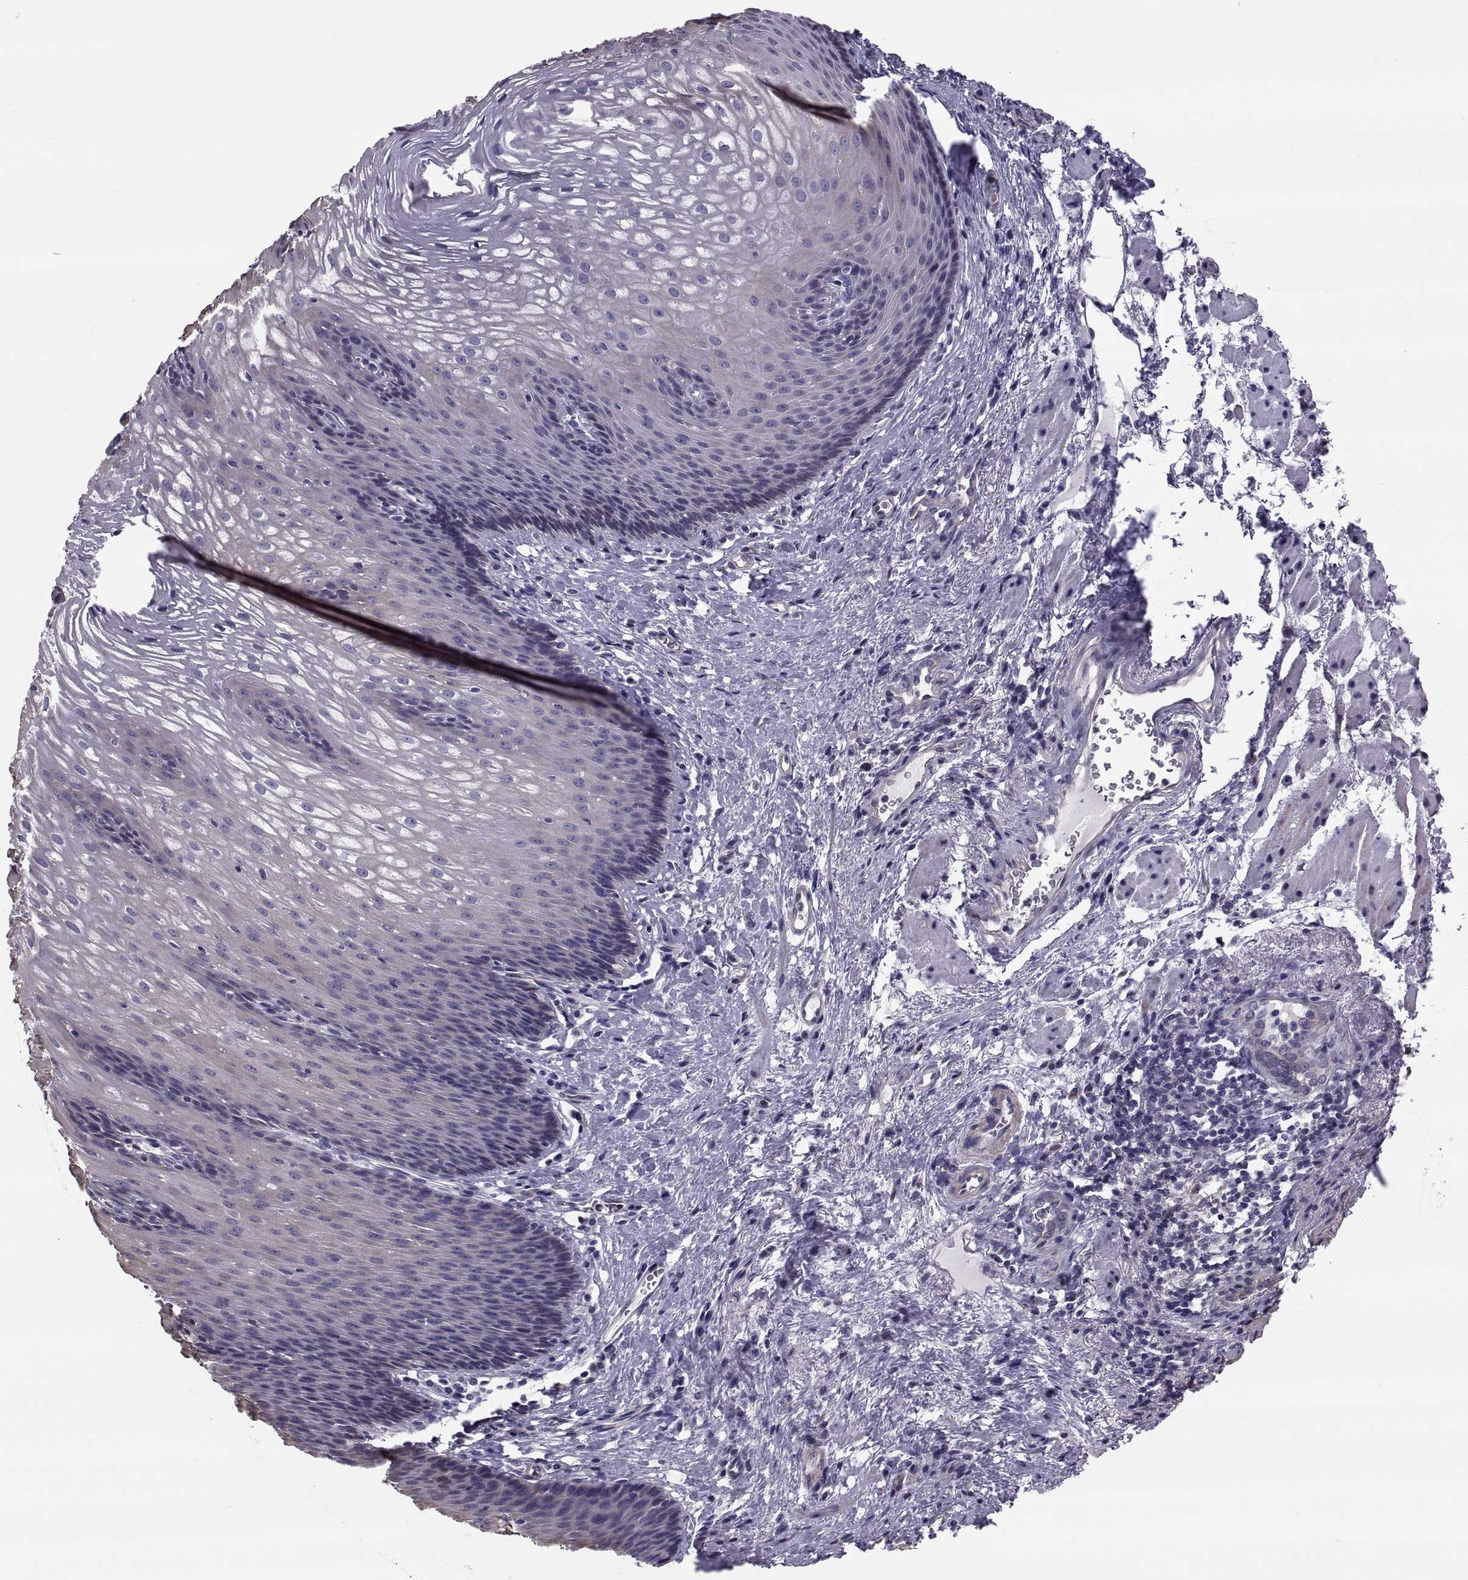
{"staining": {"intensity": "negative", "quantity": "none", "location": "none"}, "tissue": "esophagus", "cell_type": "Squamous epithelial cells", "image_type": "normal", "snomed": [{"axis": "morphology", "description": "Normal tissue, NOS"}, {"axis": "topography", "description": "Esophagus"}], "caption": "IHC histopathology image of unremarkable esophagus: human esophagus stained with DAB (3,3'-diaminobenzidine) displays no significant protein expression in squamous epithelial cells.", "gene": "ANO1", "patient": {"sex": "male", "age": 76}}